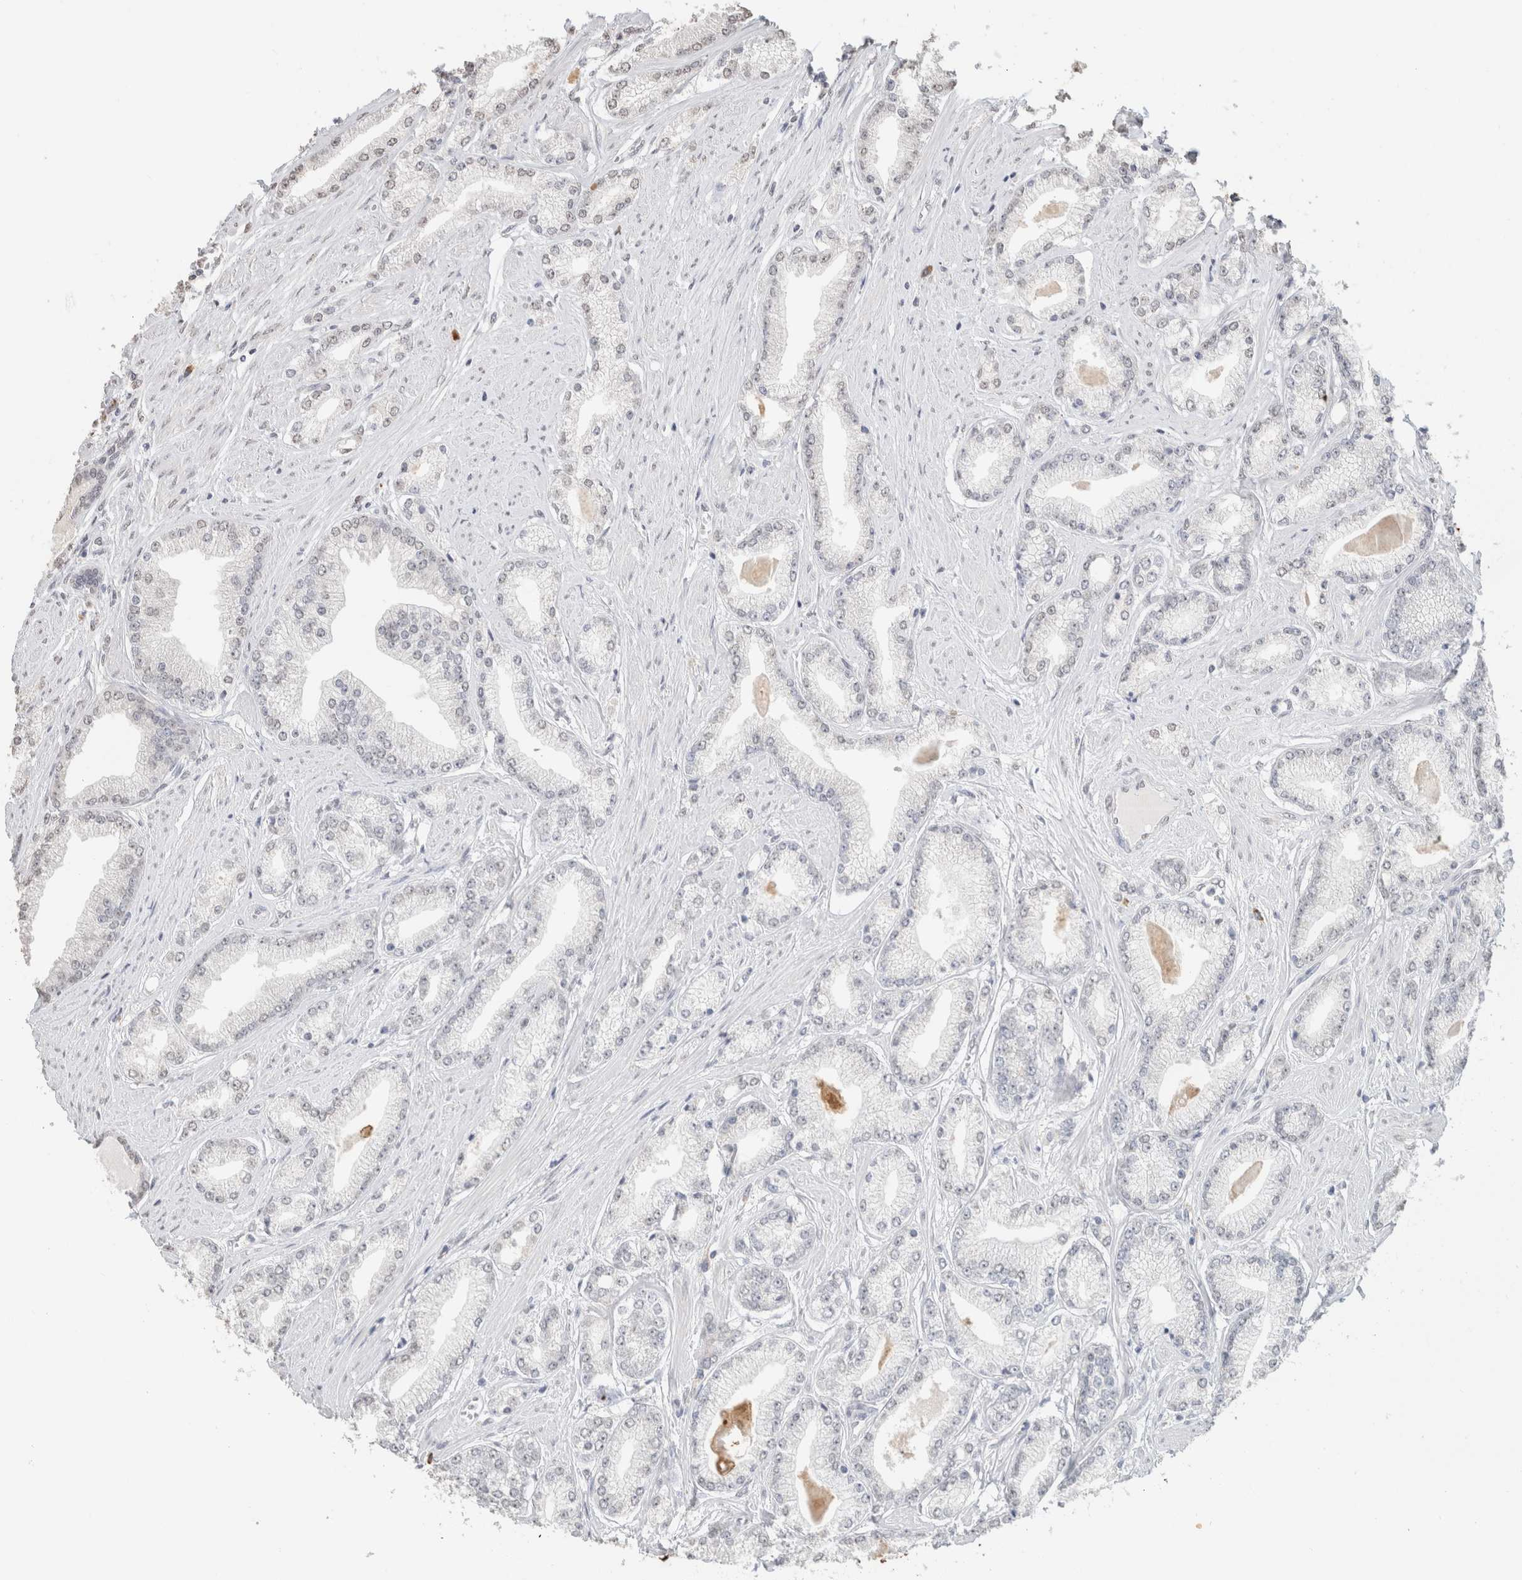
{"staining": {"intensity": "negative", "quantity": "none", "location": "none"}, "tissue": "prostate cancer", "cell_type": "Tumor cells", "image_type": "cancer", "snomed": [{"axis": "morphology", "description": "Adenocarcinoma, Low grade"}, {"axis": "topography", "description": "Prostate"}], "caption": "An immunohistochemistry histopathology image of prostate cancer is shown. There is no staining in tumor cells of prostate cancer. The staining was performed using DAB to visualize the protein expression in brown, while the nuclei were stained in blue with hematoxylin (Magnification: 20x).", "gene": "CD80", "patient": {"sex": "male", "age": 62}}